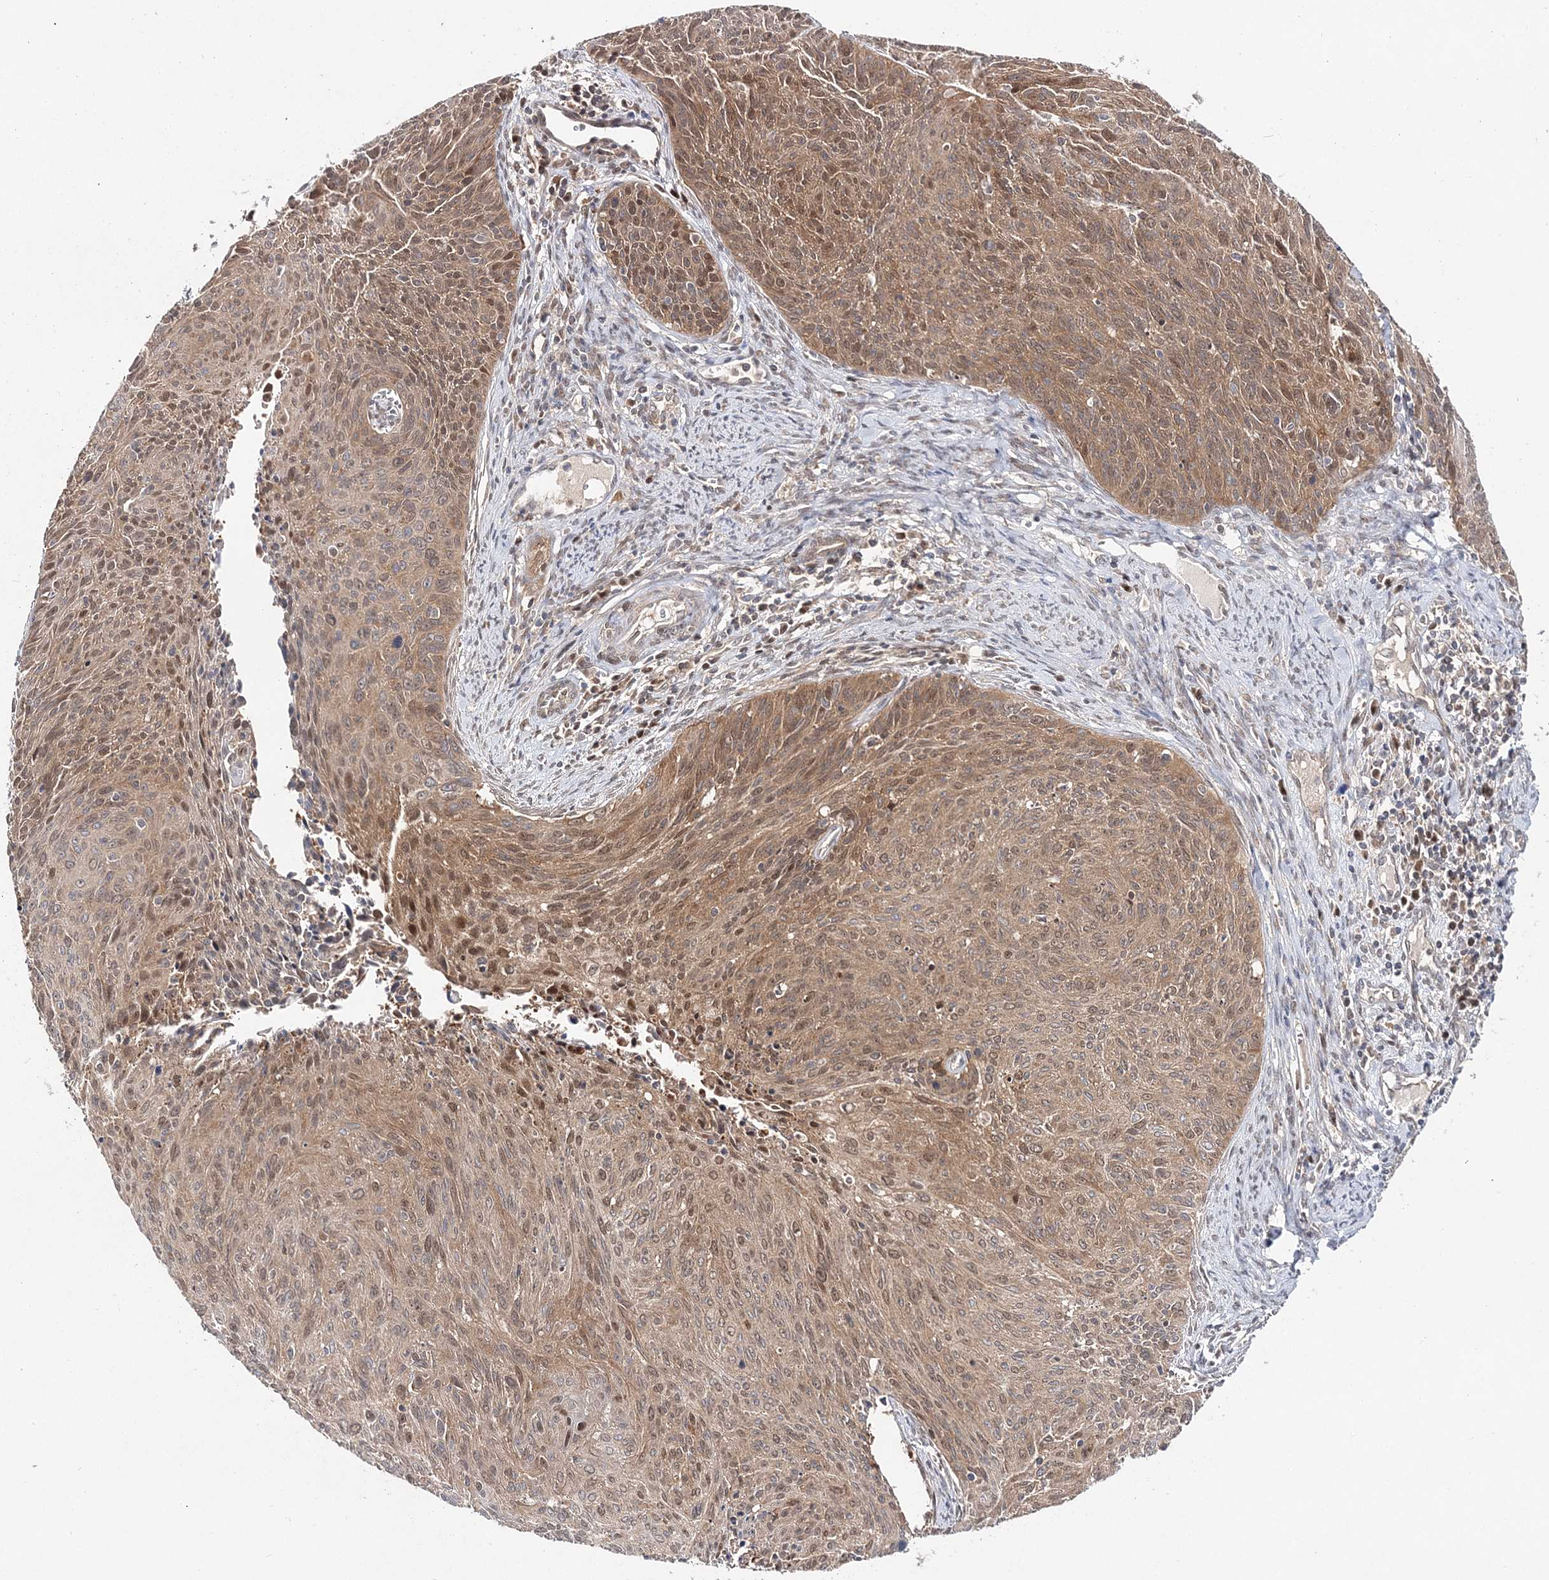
{"staining": {"intensity": "moderate", "quantity": "25%-75%", "location": "cytoplasmic/membranous,nuclear"}, "tissue": "cervical cancer", "cell_type": "Tumor cells", "image_type": "cancer", "snomed": [{"axis": "morphology", "description": "Squamous cell carcinoma, NOS"}, {"axis": "topography", "description": "Cervix"}], "caption": "Immunohistochemistry histopathology image of human cervical squamous cell carcinoma stained for a protein (brown), which reveals medium levels of moderate cytoplasmic/membranous and nuclear expression in about 25%-75% of tumor cells.", "gene": "NIF3L1", "patient": {"sex": "female", "age": 55}}